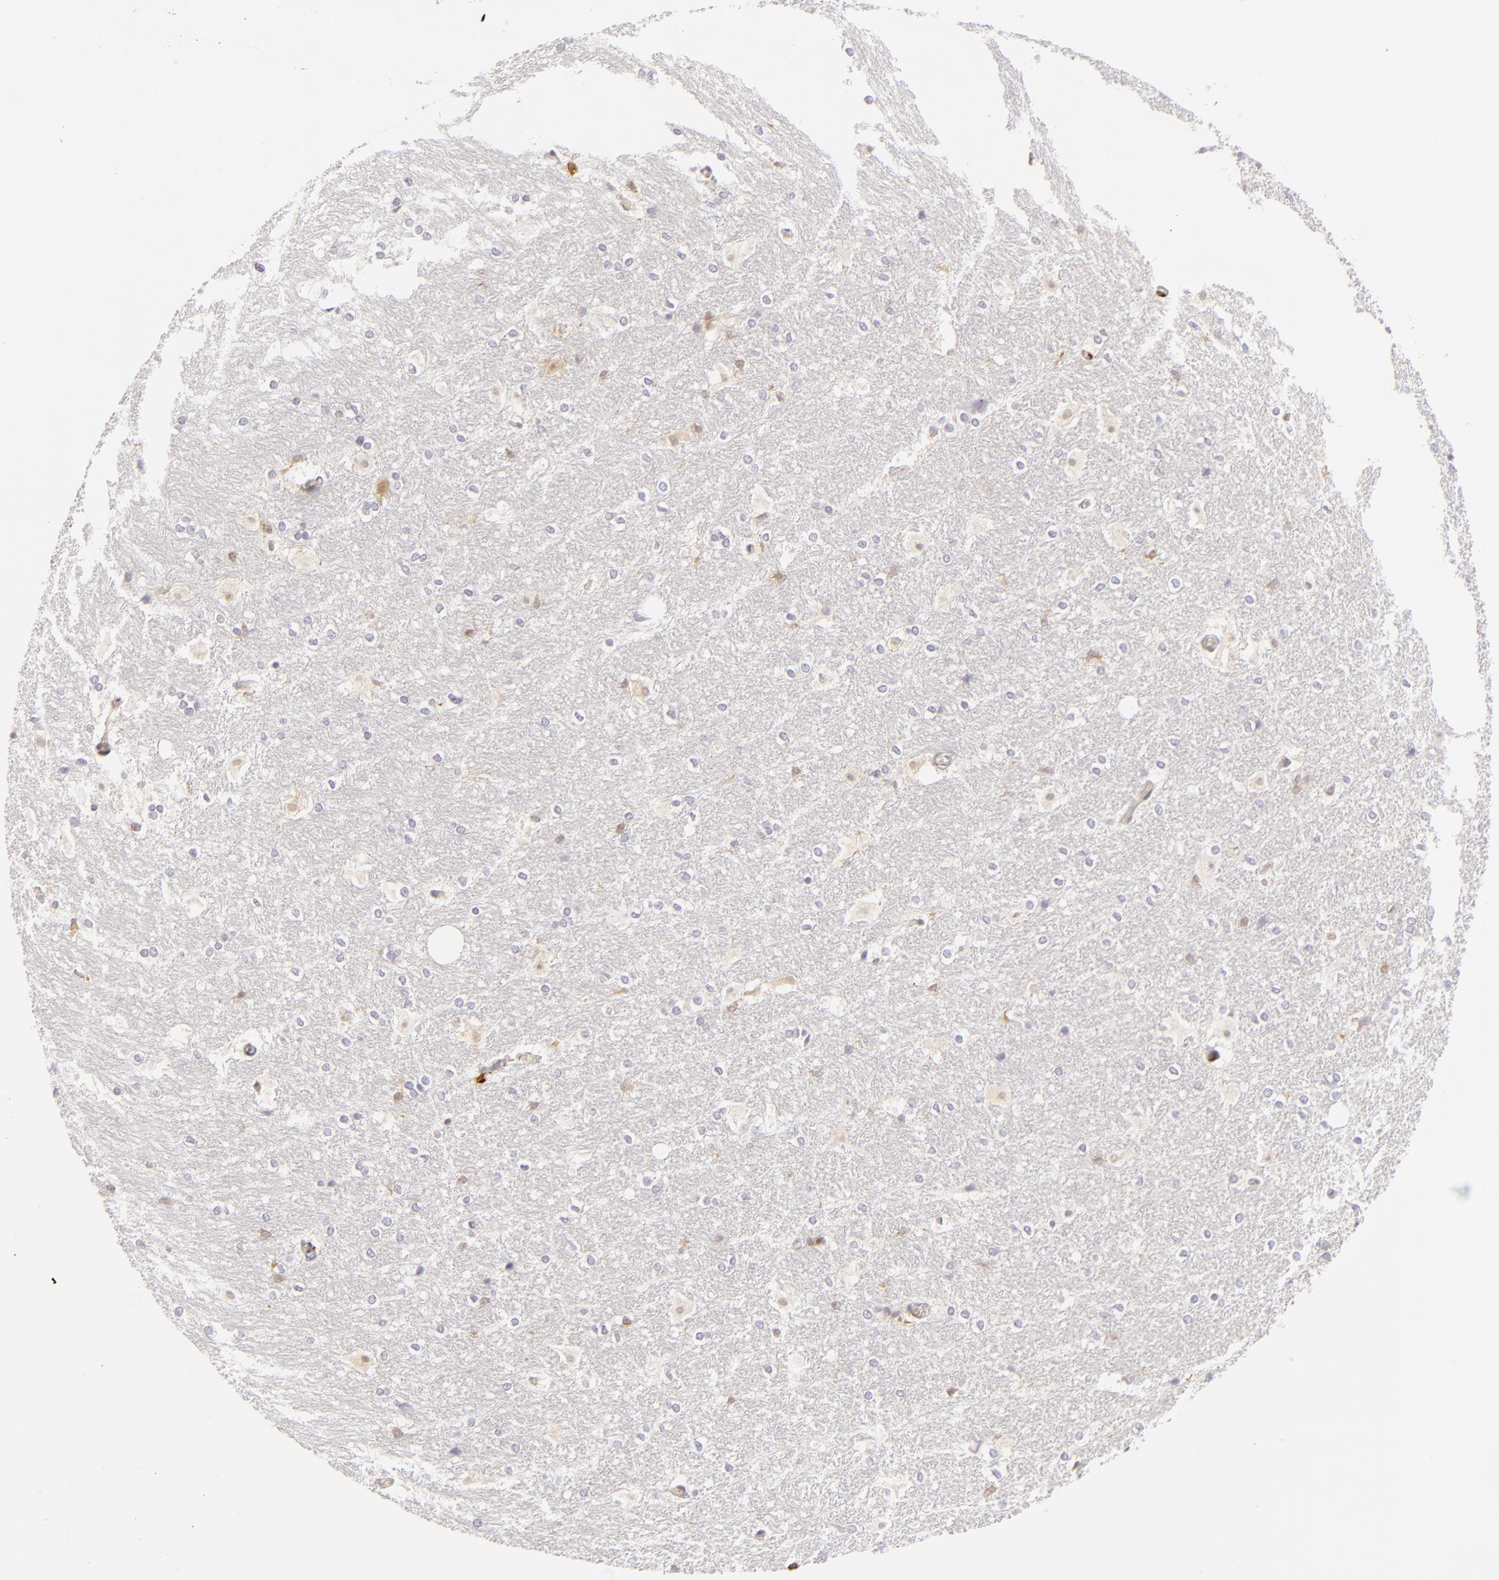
{"staining": {"intensity": "weak", "quantity": "<25%", "location": "cytoplasmic/membranous,nuclear"}, "tissue": "hippocampus", "cell_type": "Glial cells", "image_type": "normal", "snomed": [{"axis": "morphology", "description": "Normal tissue, NOS"}, {"axis": "topography", "description": "Hippocampus"}], "caption": "Immunohistochemical staining of unremarkable human hippocampus displays no significant positivity in glial cells.", "gene": "APOBEC3G", "patient": {"sex": "female", "age": 19}}